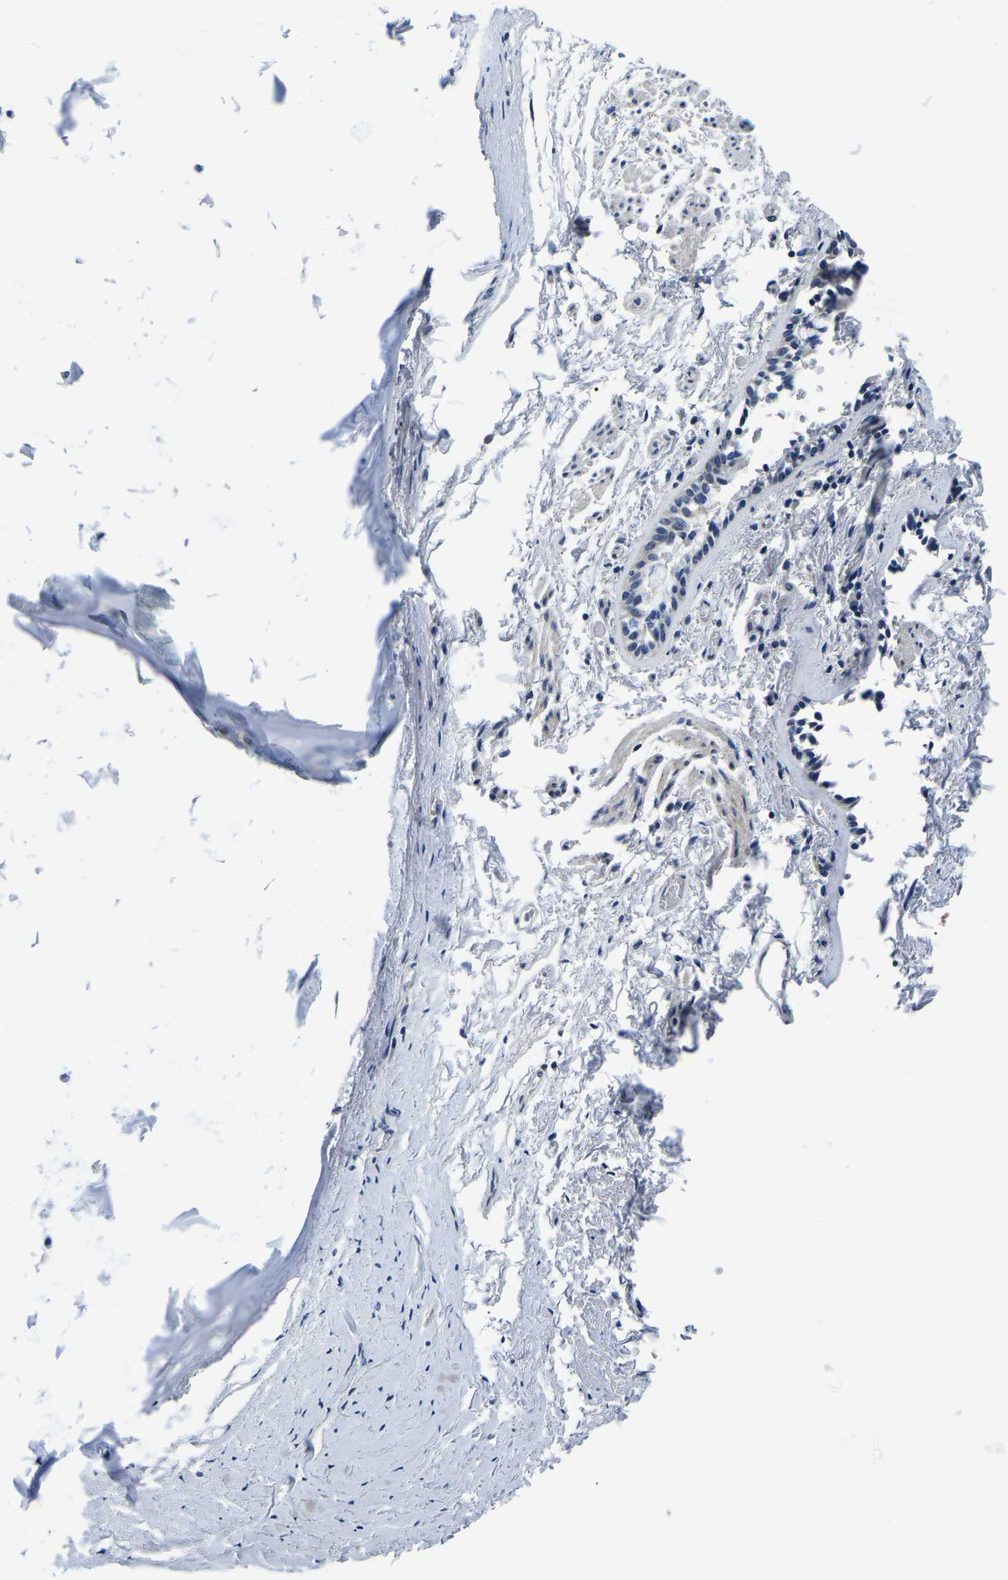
{"staining": {"intensity": "strong", "quantity": ">75%", "location": "cytoplasmic/membranous"}, "tissue": "adipose tissue", "cell_type": "Adipocytes", "image_type": "normal", "snomed": [{"axis": "morphology", "description": "Normal tissue, NOS"}, {"axis": "topography", "description": "Cartilage tissue"}, {"axis": "topography", "description": "Lung"}], "caption": "Brown immunohistochemical staining in benign adipose tissue displays strong cytoplasmic/membranous staining in about >75% of adipocytes. (DAB (3,3'-diaminobenzidine) IHC, brown staining for protein, blue staining for nuclei).", "gene": "ACO1", "patient": {"sex": "female", "age": 77}}